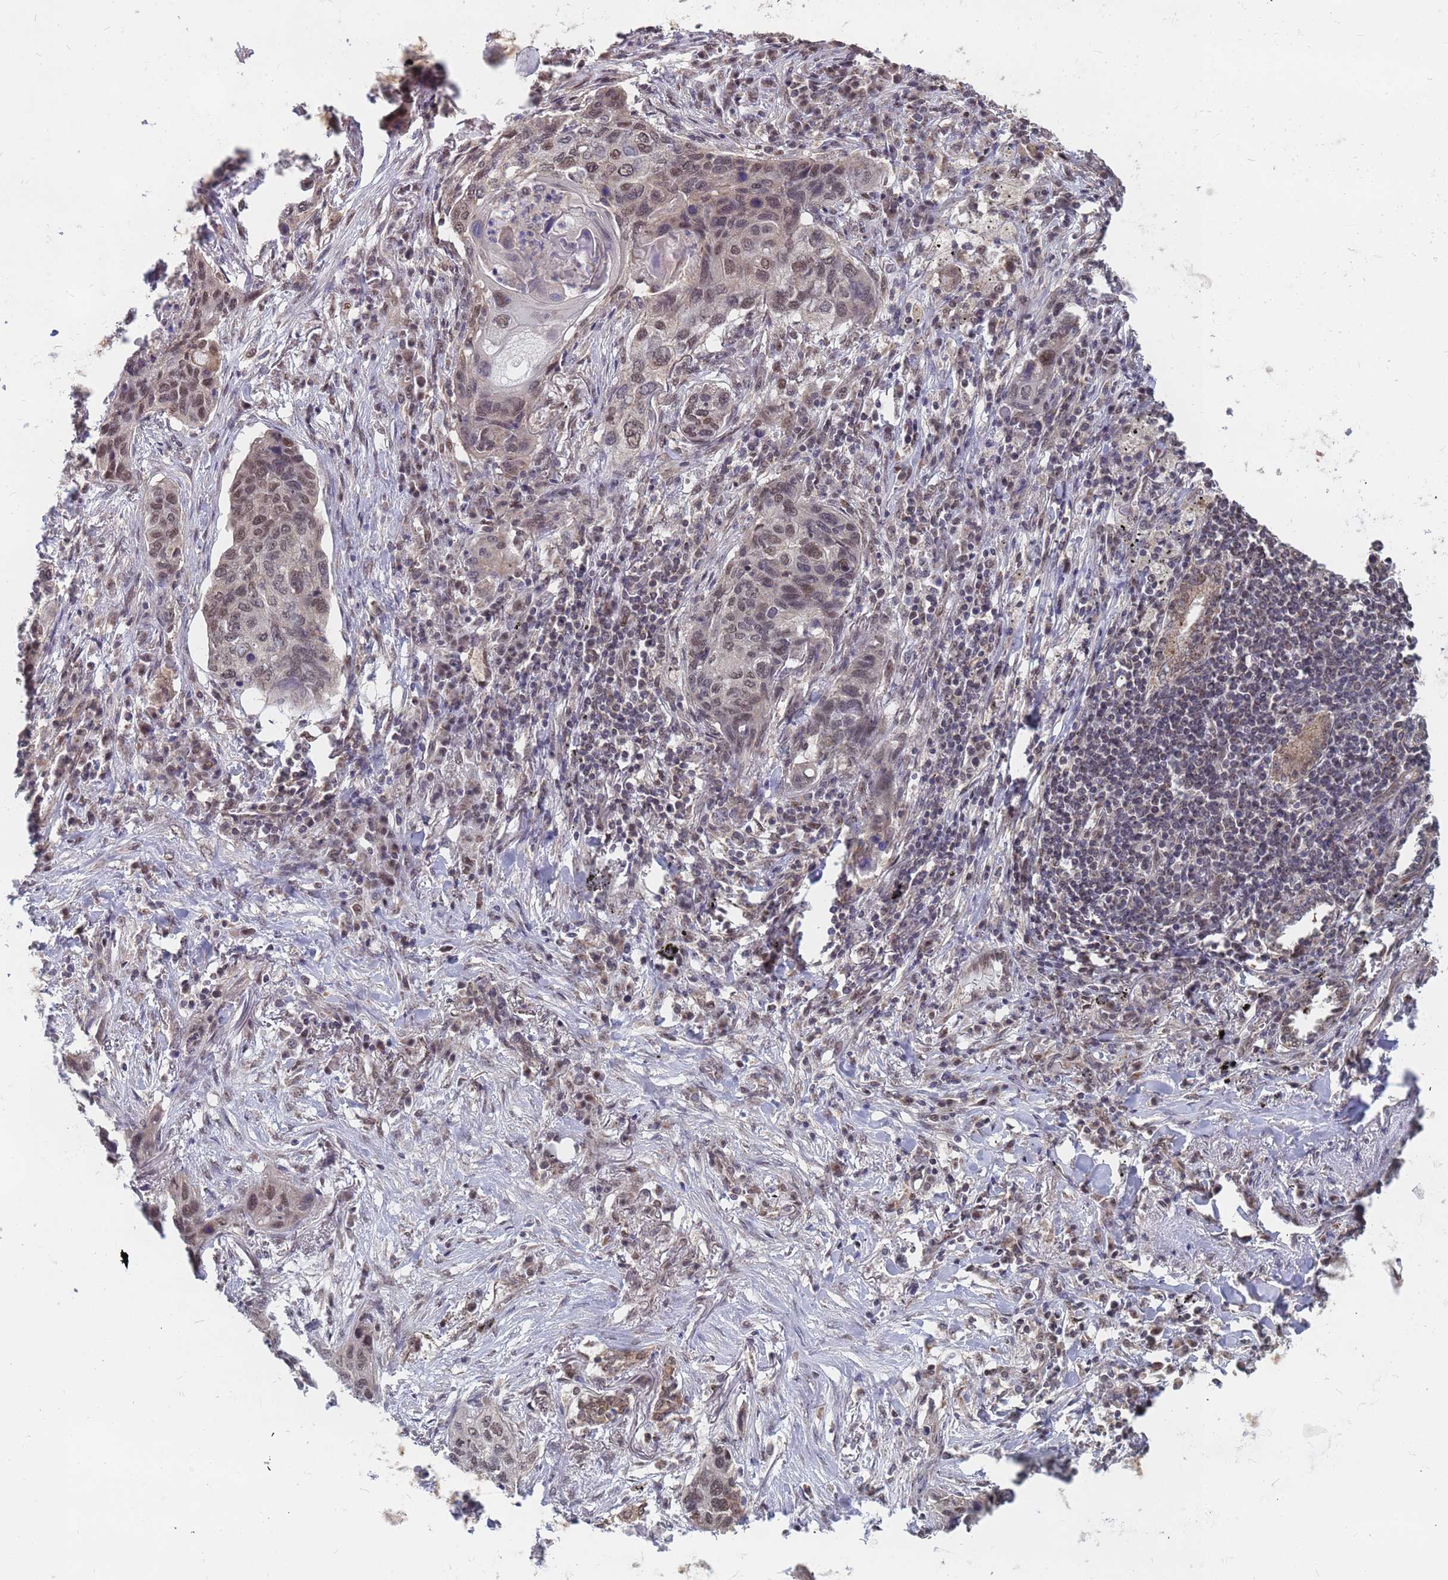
{"staining": {"intensity": "weak", "quantity": "25%-75%", "location": "nuclear"}, "tissue": "lung cancer", "cell_type": "Tumor cells", "image_type": "cancer", "snomed": [{"axis": "morphology", "description": "Squamous cell carcinoma, NOS"}, {"axis": "topography", "description": "Lung"}], "caption": "Immunohistochemistry histopathology image of neoplastic tissue: lung cancer stained using immunohistochemistry shows low levels of weak protein expression localized specifically in the nuclear of tumor cells, appearing as a nuclear brown color.", "gene": "DENND2B", "patient": {"sex": "female", "age": 63}}